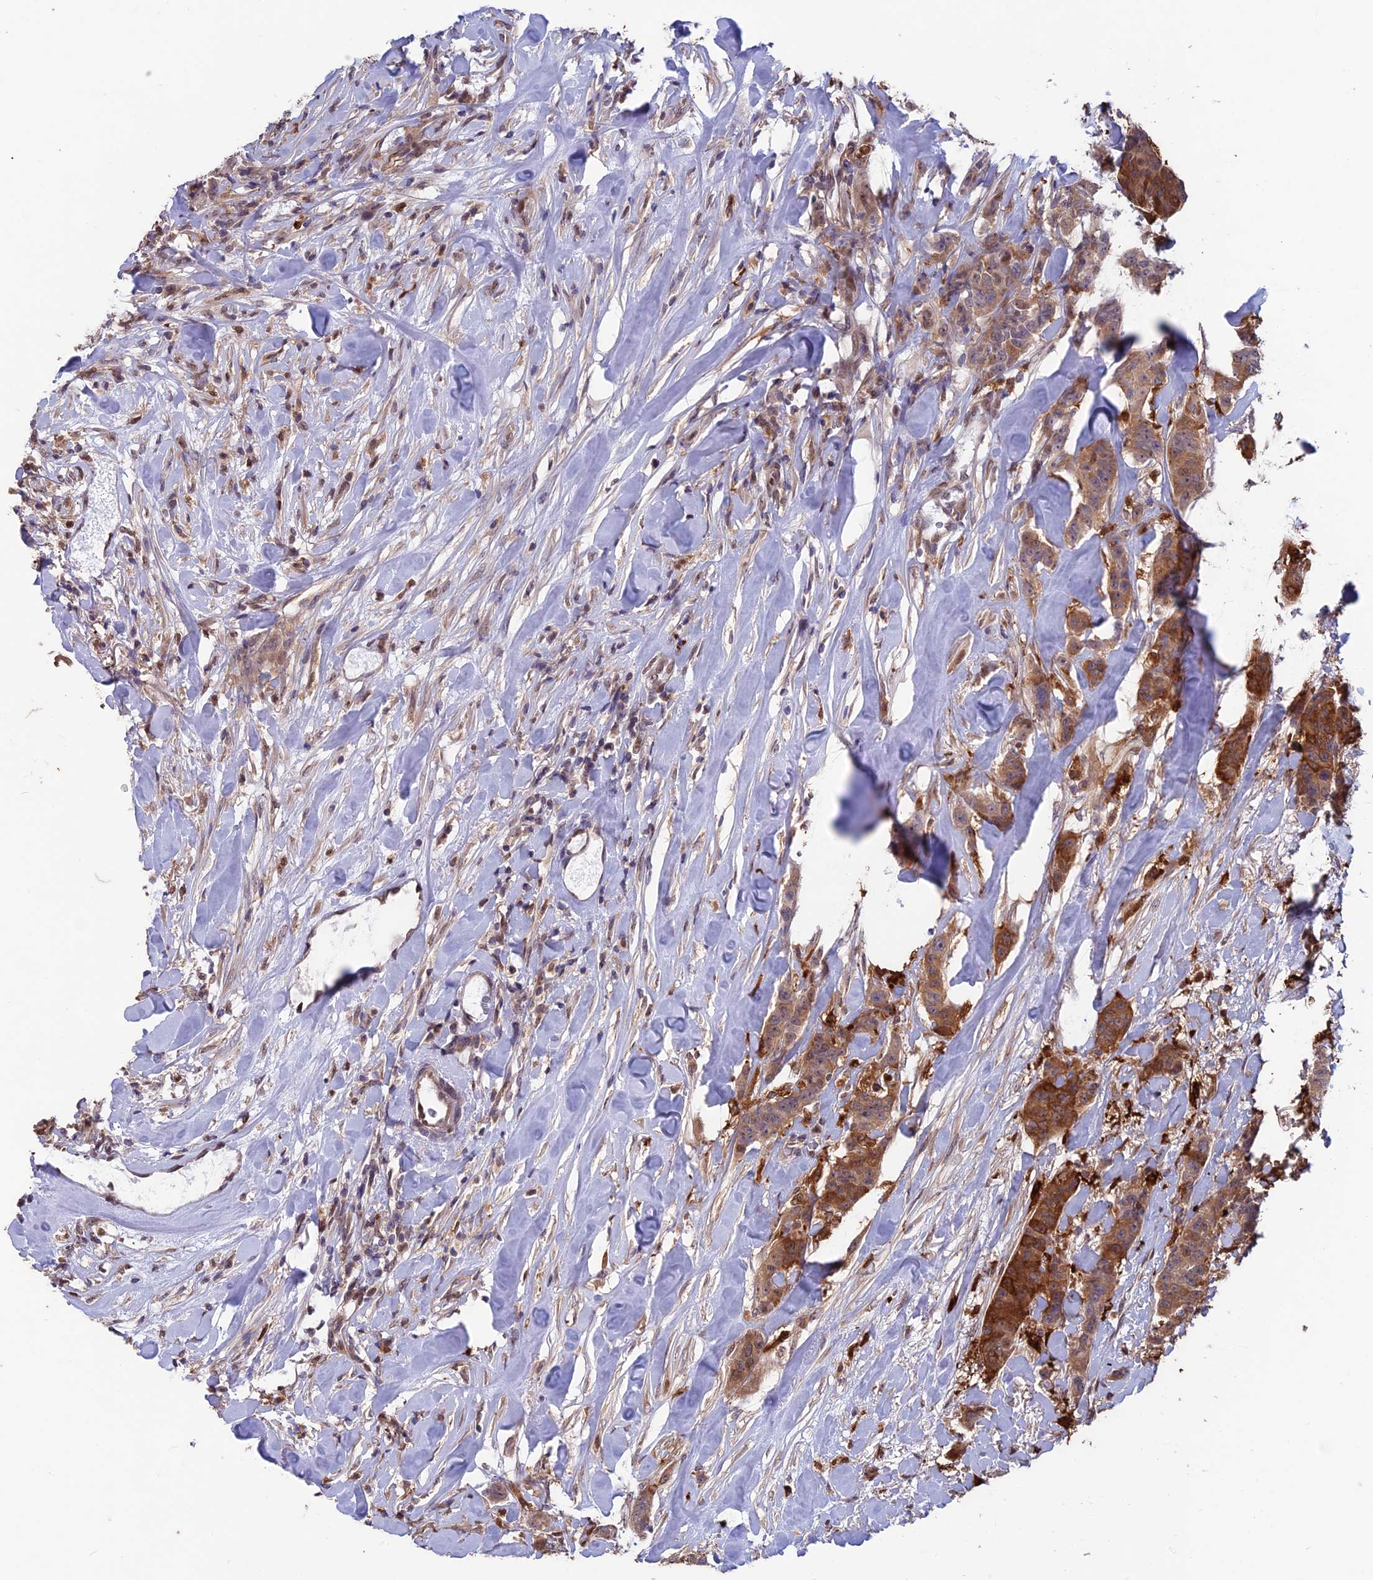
{"staining": {"intensity": "moderate", "quantity": ">75%", "location": "cytoplasmic/membranous"}, "tissue": "breast cancer", "cell_type": "Tumor cells", "image_type": "cancer", "snomed": [{"axis": "morphology", "description": "Duct carcinoma"}, {"axis": "topography", "description": "Breast"}], "caption": "This image shows IHC staining of human breast cancer, with medium moderate cytoplasmic/membranous positivity in about >75% of tumor cells.", "gene": "MAST2", "patient": {"sex": "female", "age": 40}}